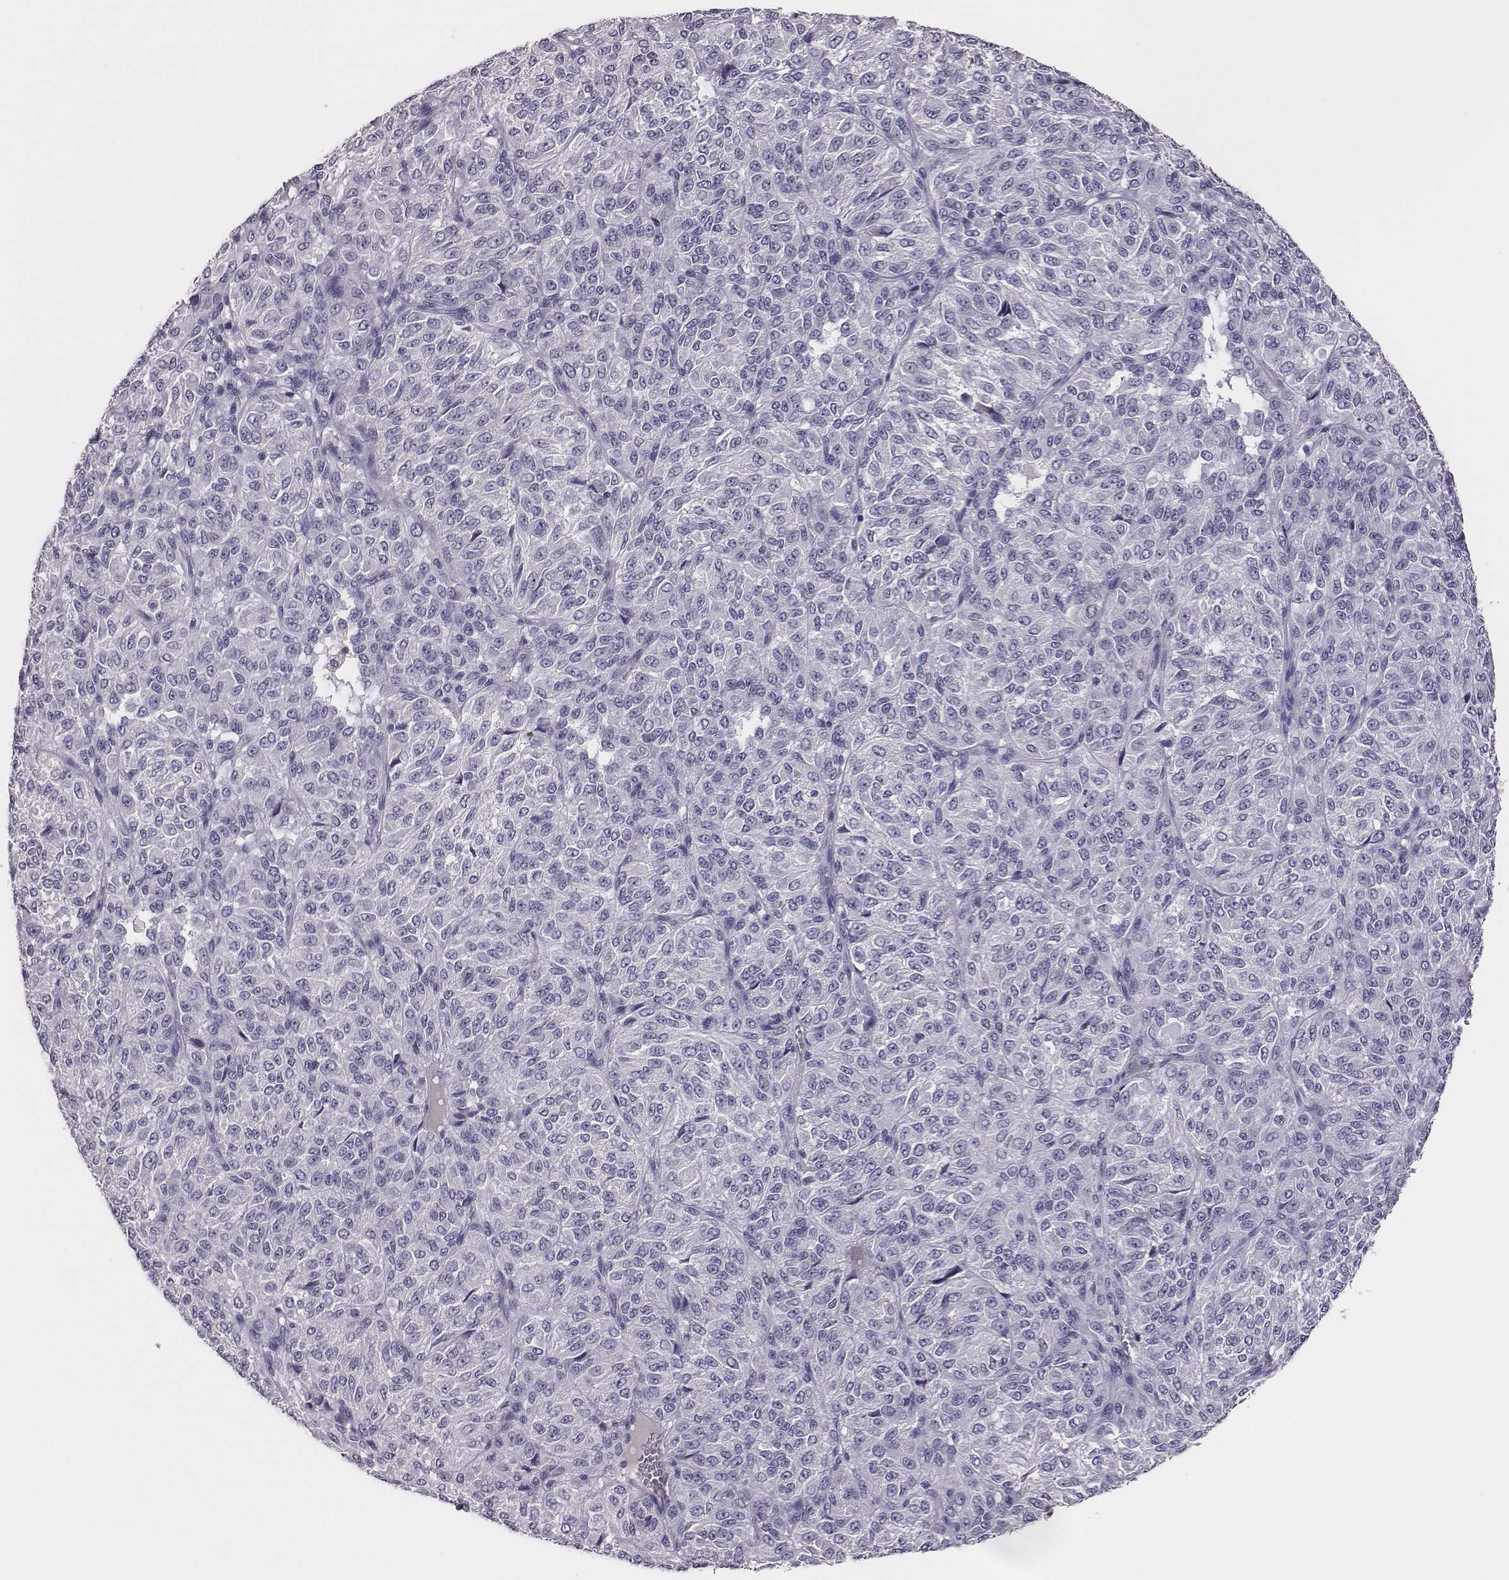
{"staining": {"intensity": "negative", "quantity": "none", "location": "none"}, "tissue": "melanoma", "cell_type": "Tumor cells", "image_type": "cancer", "snomed": [{"axis": "morphology", "description": "Malignant melanoma, Metastatic site"}, {"axis": "topography", "description": "Brain"}], "caption": "The immunohistochemistry (IHC) photomicrograph has no significant staining in tumor cells of melanoma tissue.", "gene": "EN1", "patient": {"sex": "female", "age": 56}}